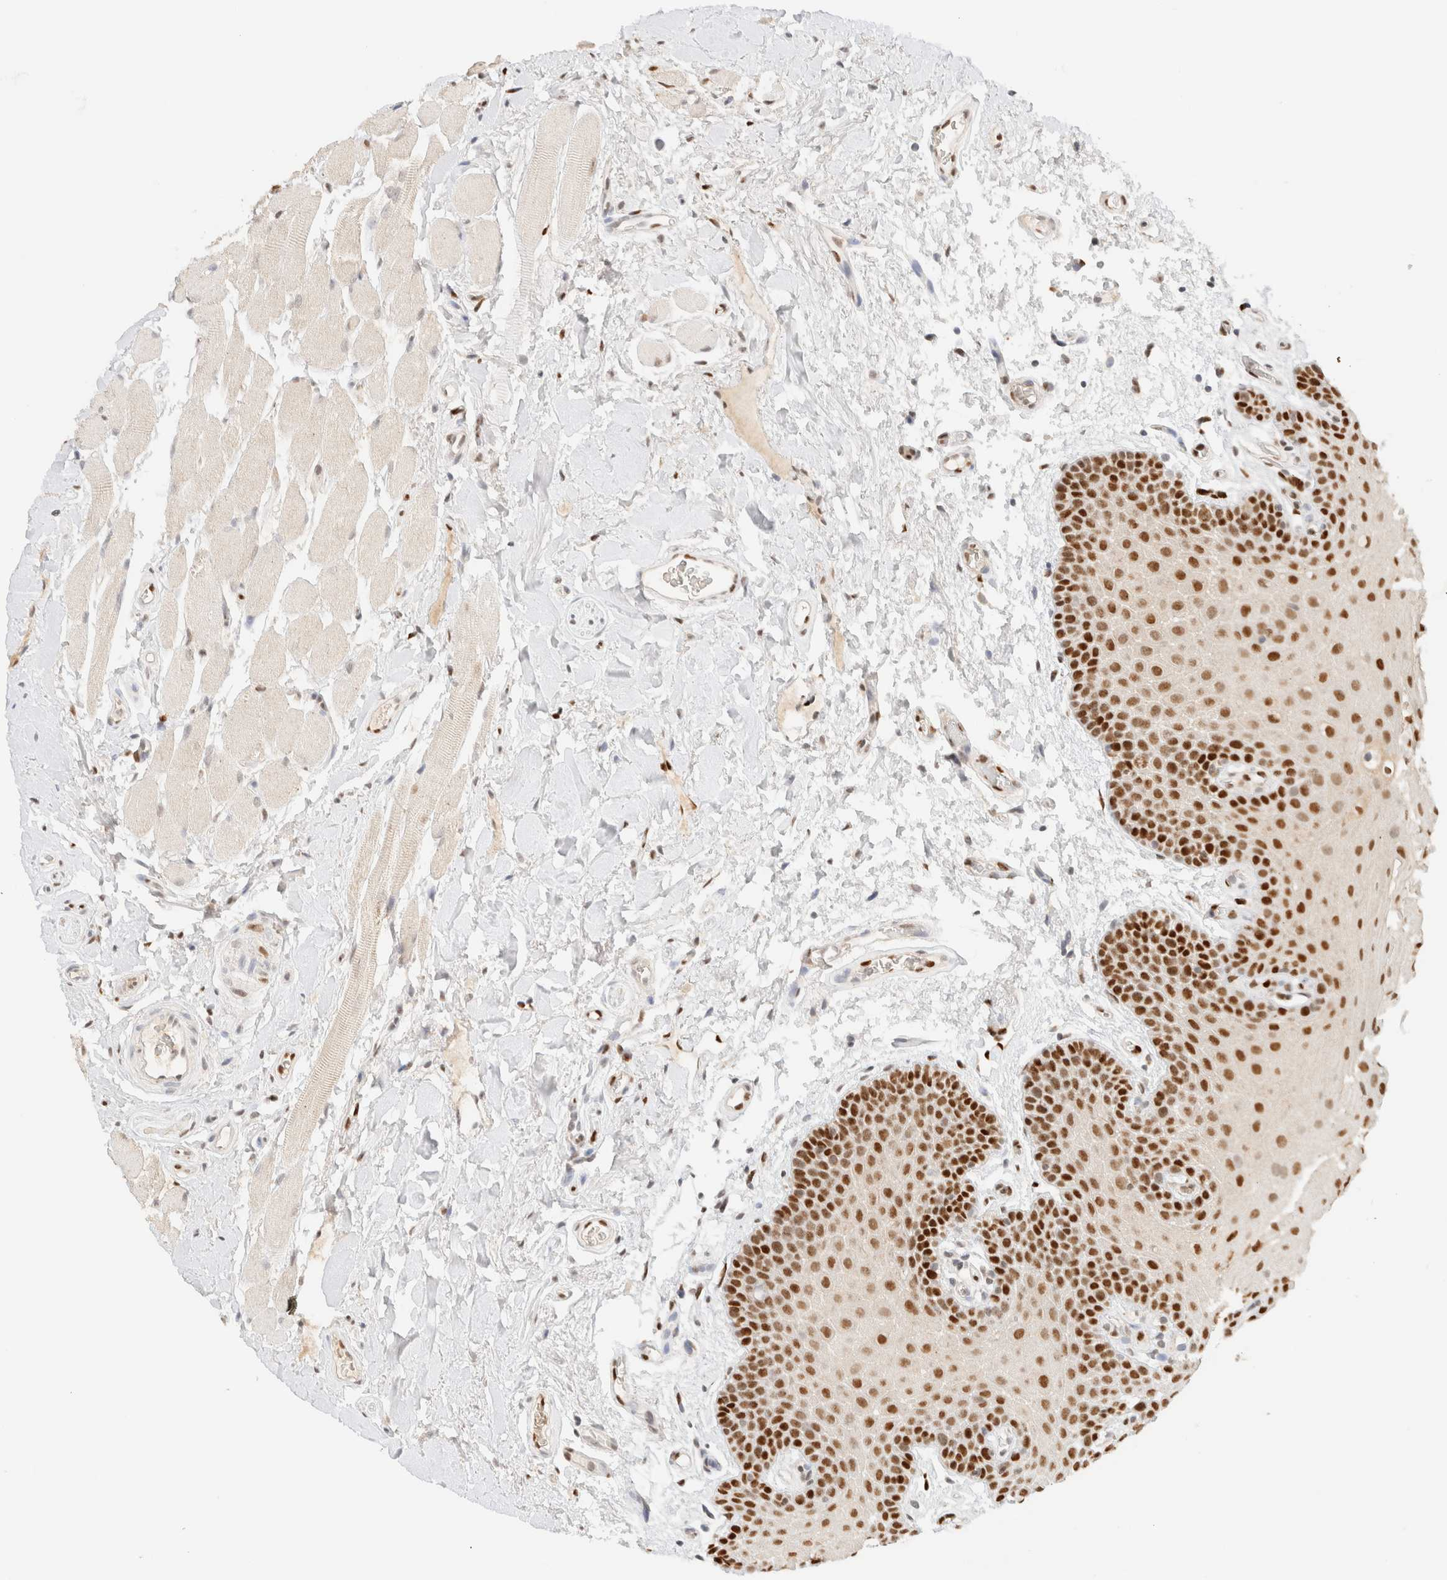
{"staining": {"intensity": "strong", "quantity": ">75%", "location": "nuclear"}, "tissue": "oral mucosa", "cell_type": "Squamous epithelial cells", "image_type": "normal", "snomed": [{"axis": "morphology", "description": "Normal tissue, NOS"}, {"axis": "topography", "description": "Oral tissue"}], "caption": "Protein staining of normal oral mucosa reveals strong nuclear staining in approximately >75% of squamous epithelial cells.", "gene": "DDB2", "patient": {"sex": "male", "age": 62}}